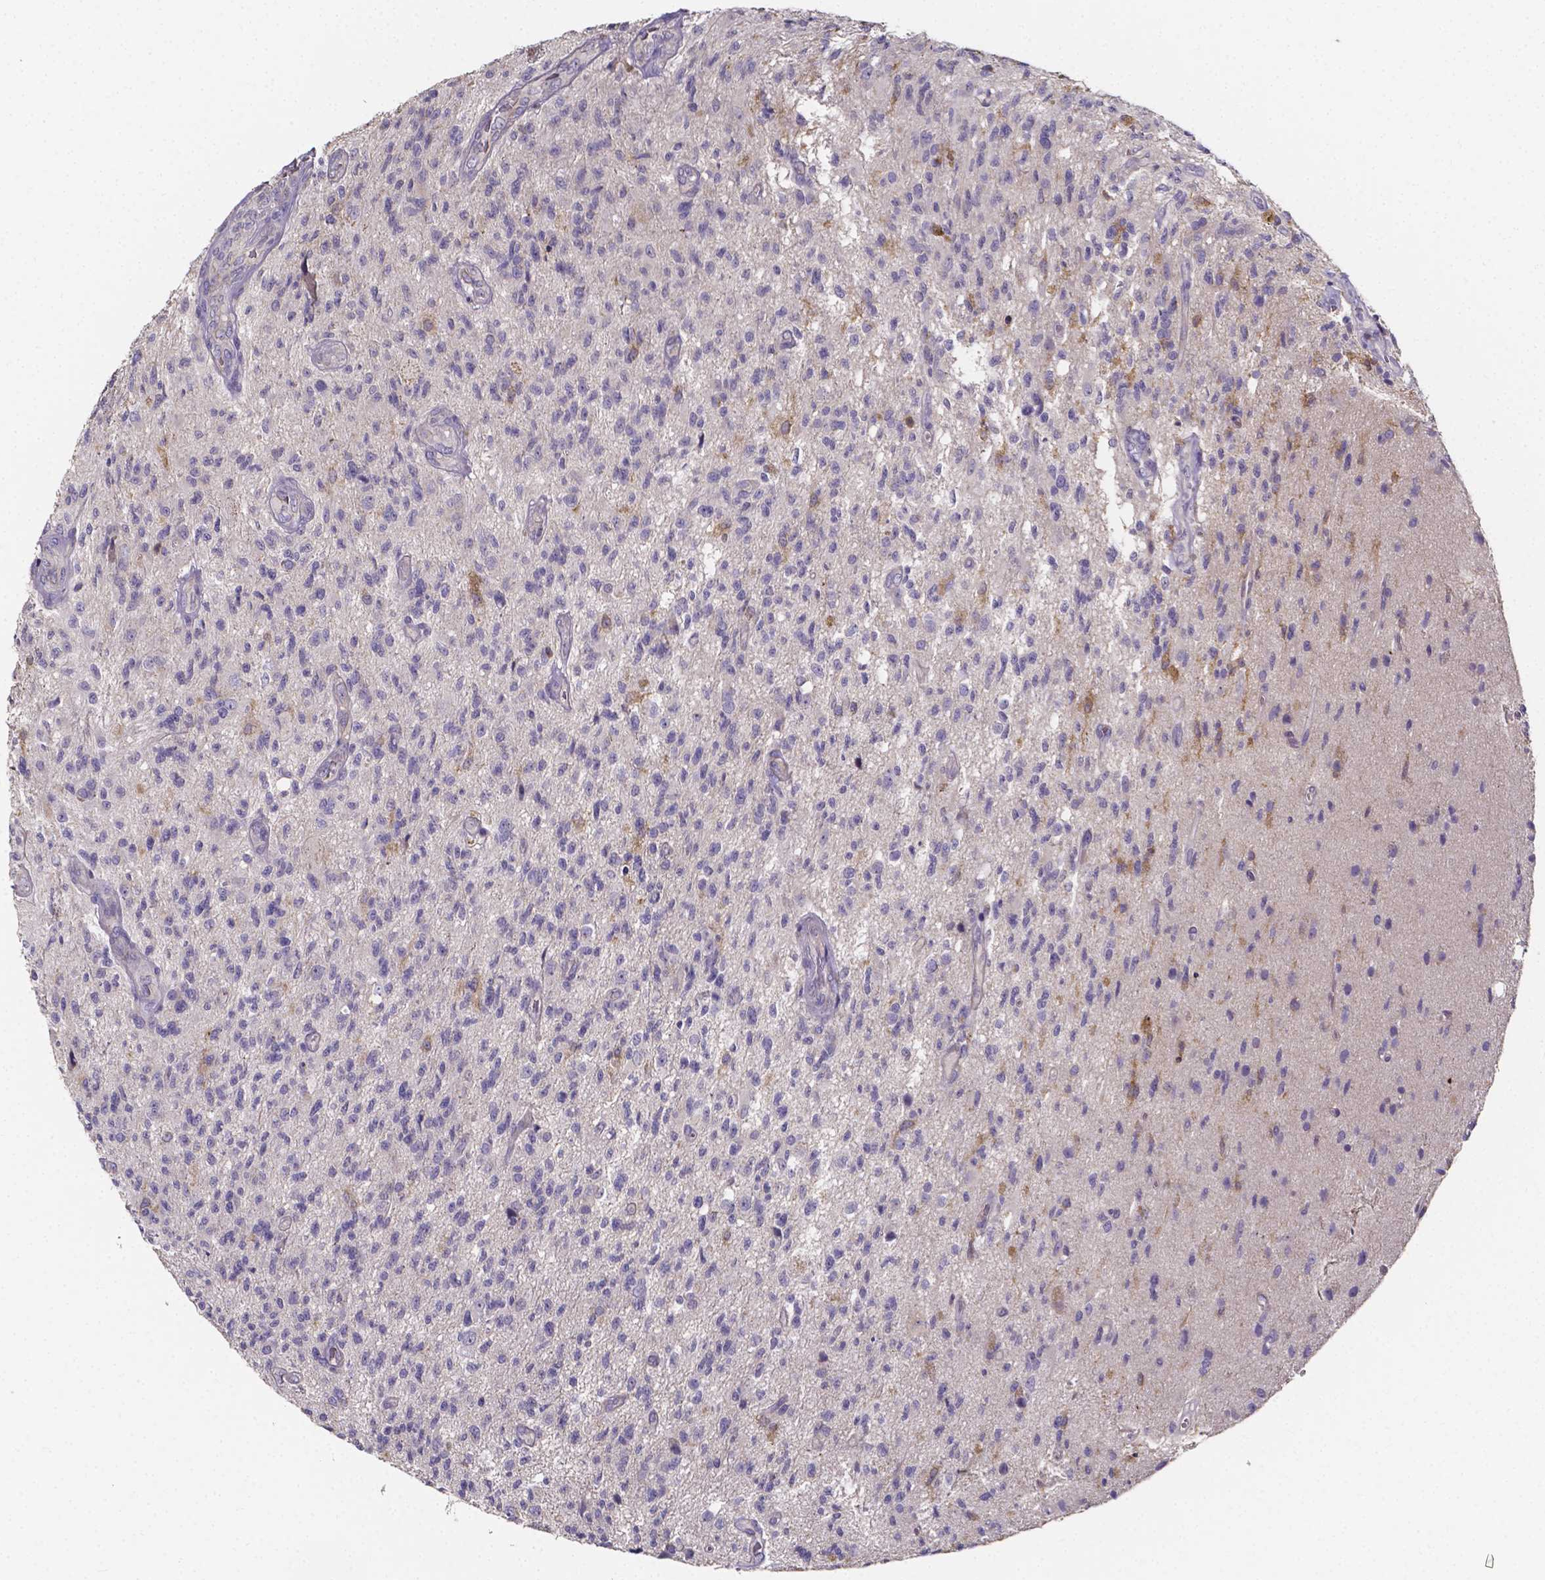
{"staining": {"intensity": "negative", "quantity": "none", "location": "none"}, "tissue": "glioma", "cell_type": "Tumor cells", "image_type": "cancer", "snomed": [{"axis": "morphology", "description": "Glioma, malignant, High grade"}, {"axis": "topography", "description": "Brain"}], "caption": "Immunohistochemistry of human high-grade glioma (malignant) demonstrates no expression in tumor cells.", "gene": "THEMIS", "patient": {"sex": "male", "age": 56}}